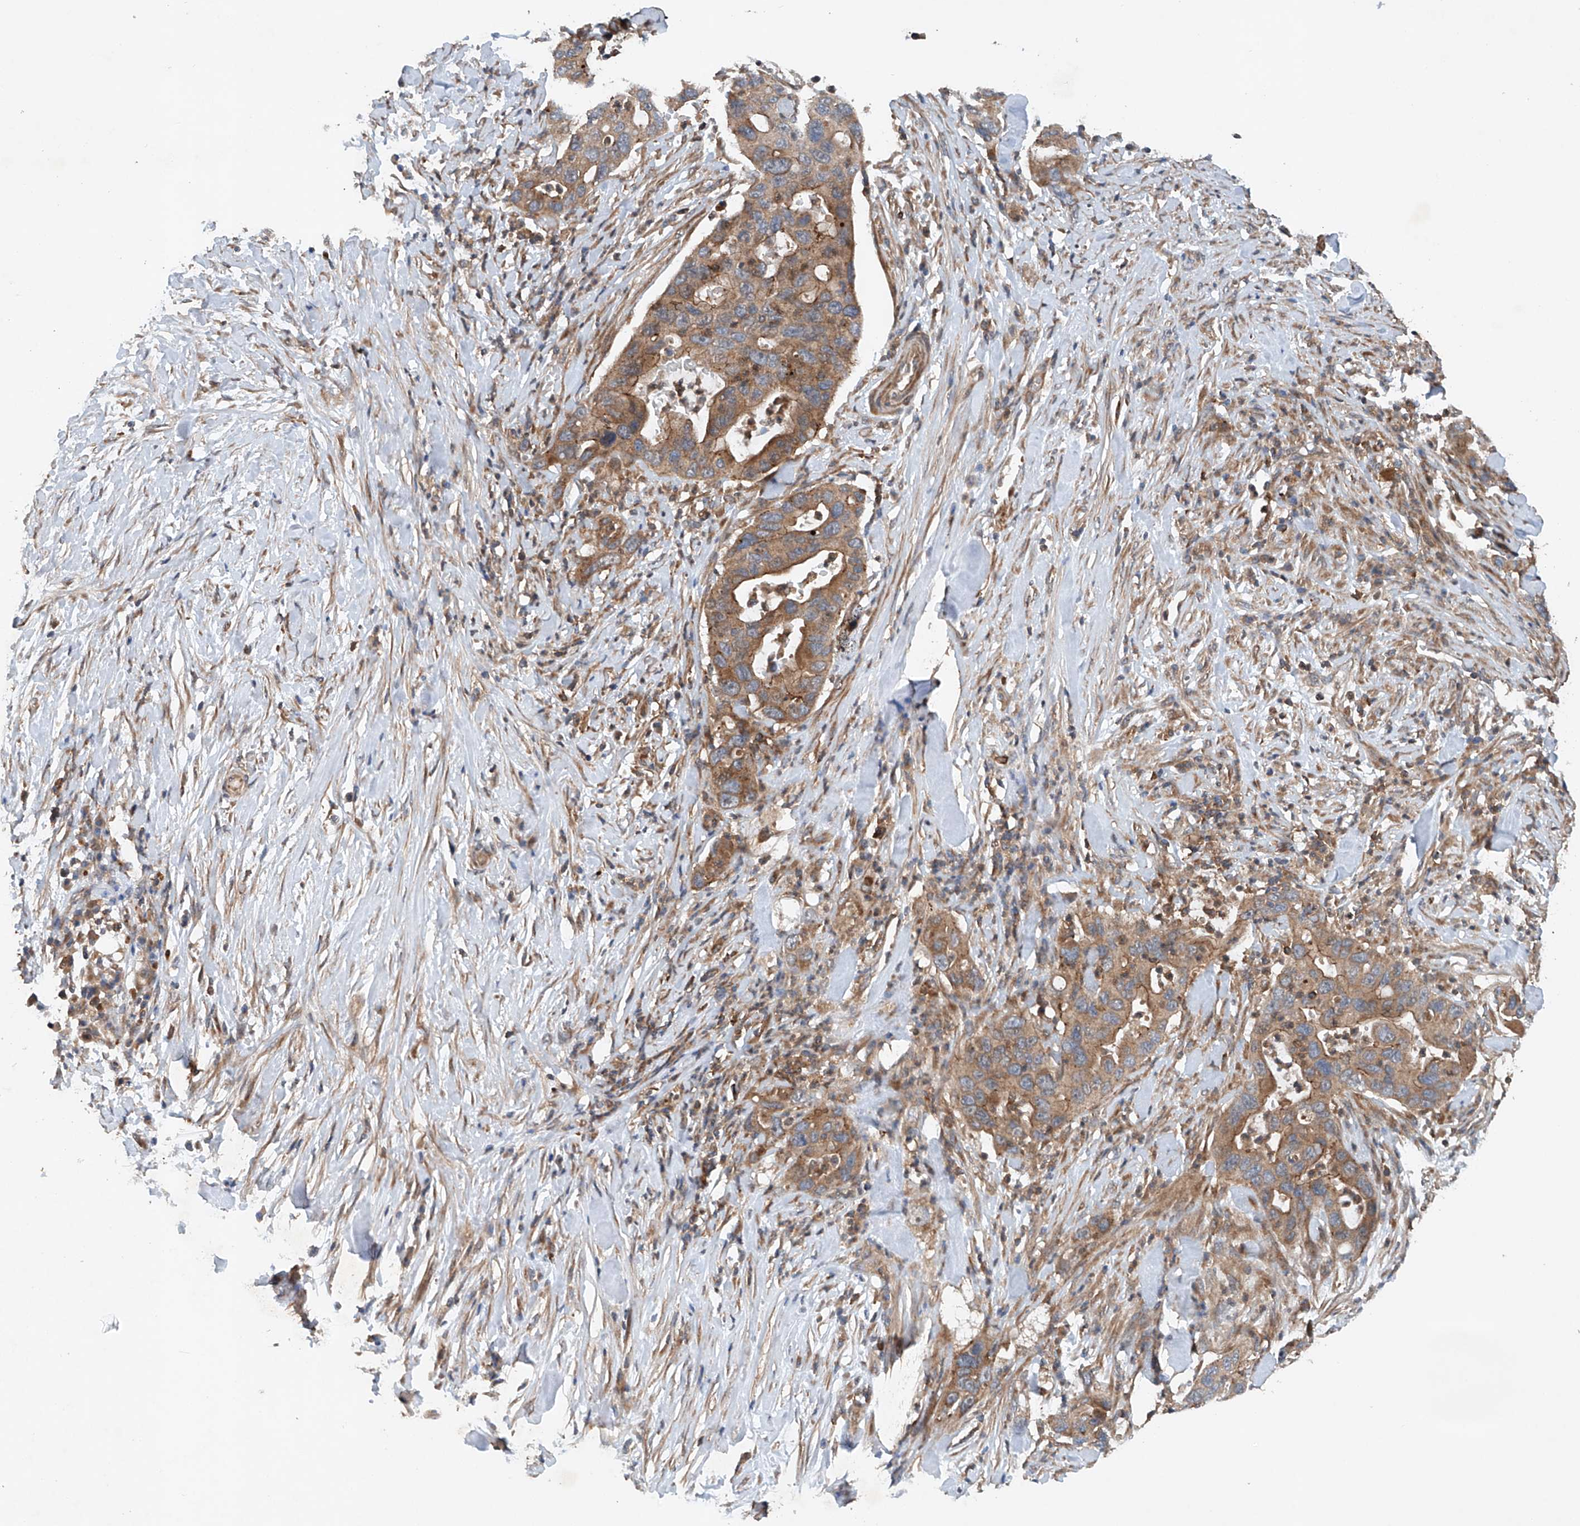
{"staining": {"intensity": "moderate", "quantity": ">75%", "location": "cytoplasmic/membranous"}, "tissue": "pancreatic cancer", "cell_type": "Tumor cells", "image_type": "cancer", "snomed": [{"axis": "morphology", "description": "Adenocarcinoma, NOS"}, {"axis": "topography", "description": "Pancreas"}], "caption": "Immunohistochemistry micrograph of human pancreatic adenocarcinoma stained for a protein (brown), which reveals medium levels of moderate cytoplasmic/membranous positivity in about >75% of tumor cells.", "gene": "CEP85L", "patient": {"sex": "female", "age": 71}}